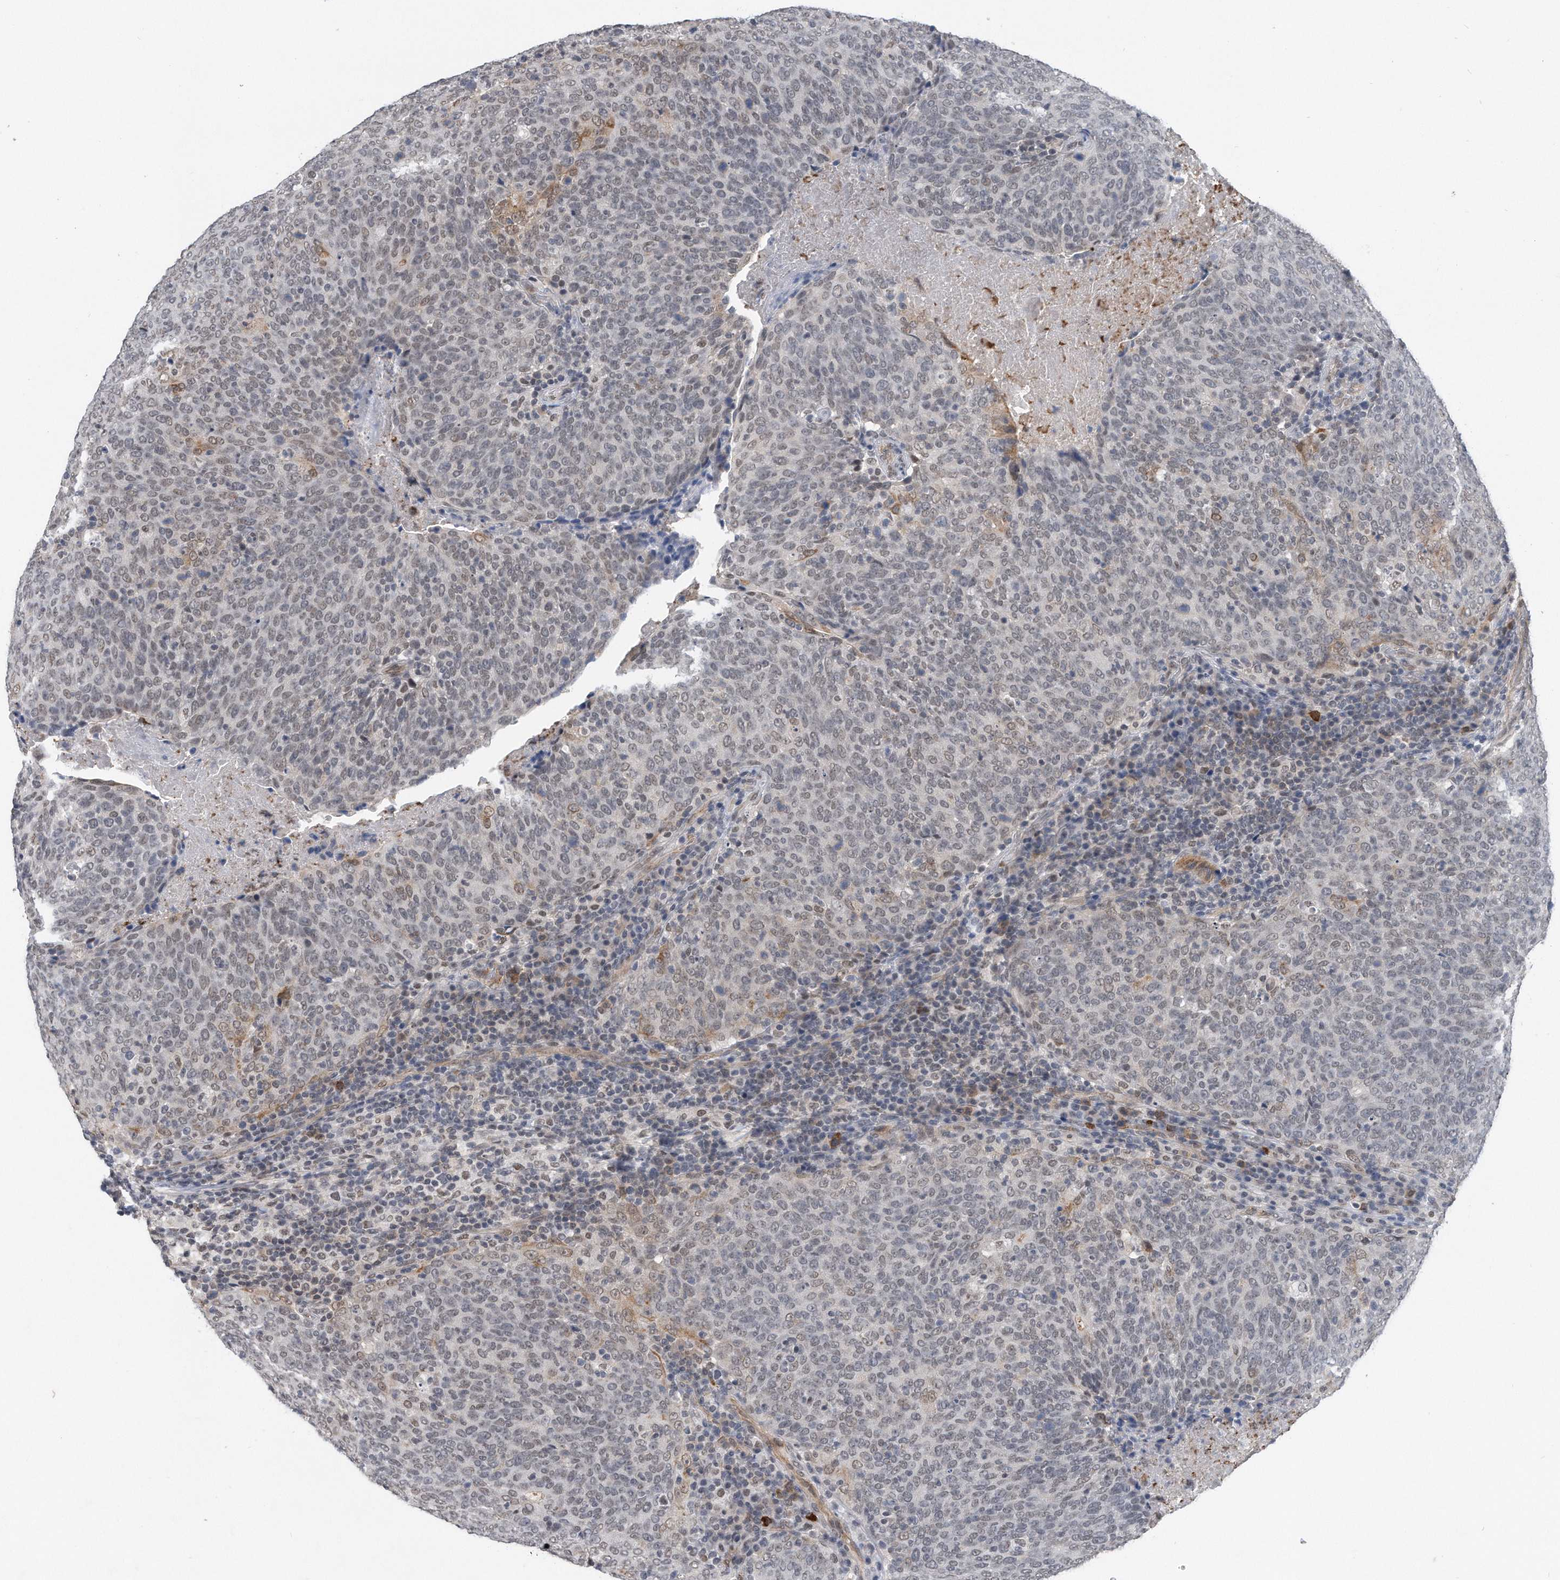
{"staining": {"intensity": "weak", "quantity": ">75%", "location": "nuclear"}, "tissue": "head and neck cancer", "cell_type": "Tumor cells", "image_type": "cancer", "snomed": [{"axis": "morphology", "description": "Squamous cell carcinoma, NOS"}, {"axis": "morphology", "description": "Squamous cell carcinoma, metastatic, NOS"}, {"axis": "topography", "description": "Lymph node"}, {"axis": "topography", "description": "Head-Neck"}], "caption": "A micrograph of head and neck cancer (squamous cell carcinoma) stained for a protein demonstrates weak nuclear brown staining in tumor cells.", "gene": "TP53INP1", "patient": {"sex": "male", "age": 62}}